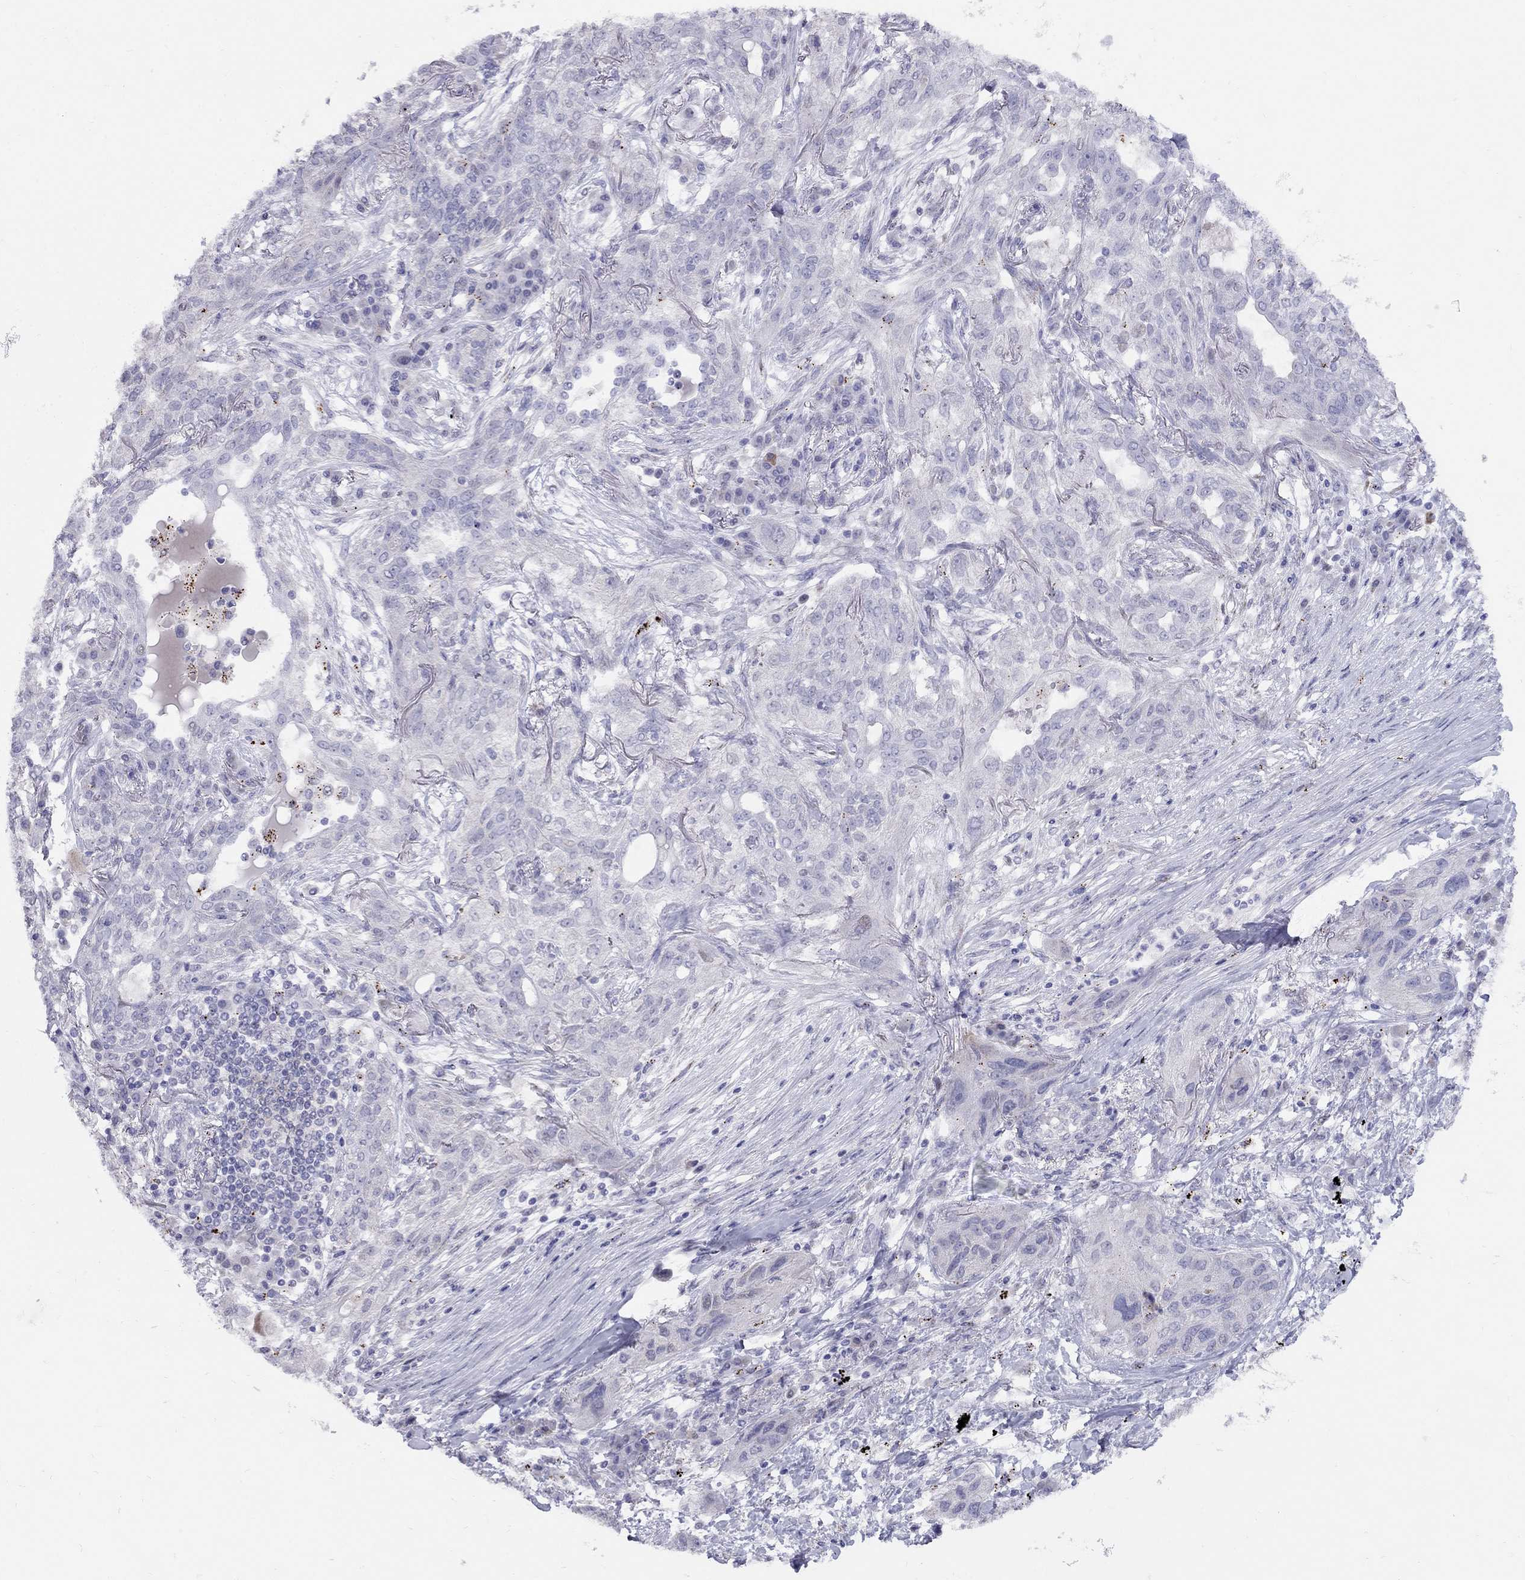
{"staining": {"intensity": "negative", "quantity": "none", "location": "none"}, "tissue": "lung cancer", "cell_type": "Tumor cells", "image_type": "cancer", "snomed": [{"axis": "morphology", "description": "Squamous cell carcinoma, NOS"}, {"axis": "topography", "description": "Lung"}], "caption": "This micrograph is of squamous cell carcinoma (lung) stained with immunohistochemistry to label a protein in brown with the nuclei are counter-stained blue. There is no staining in tumor cells. Brightfield microscopy of IHC stained with DAB (3,3'-diaminobenzidine) (brown) and hematoxylin (blue), captured at high magnification.", "gene": "MAGEB4", "patient": {"sex": "female", "age": 70}}